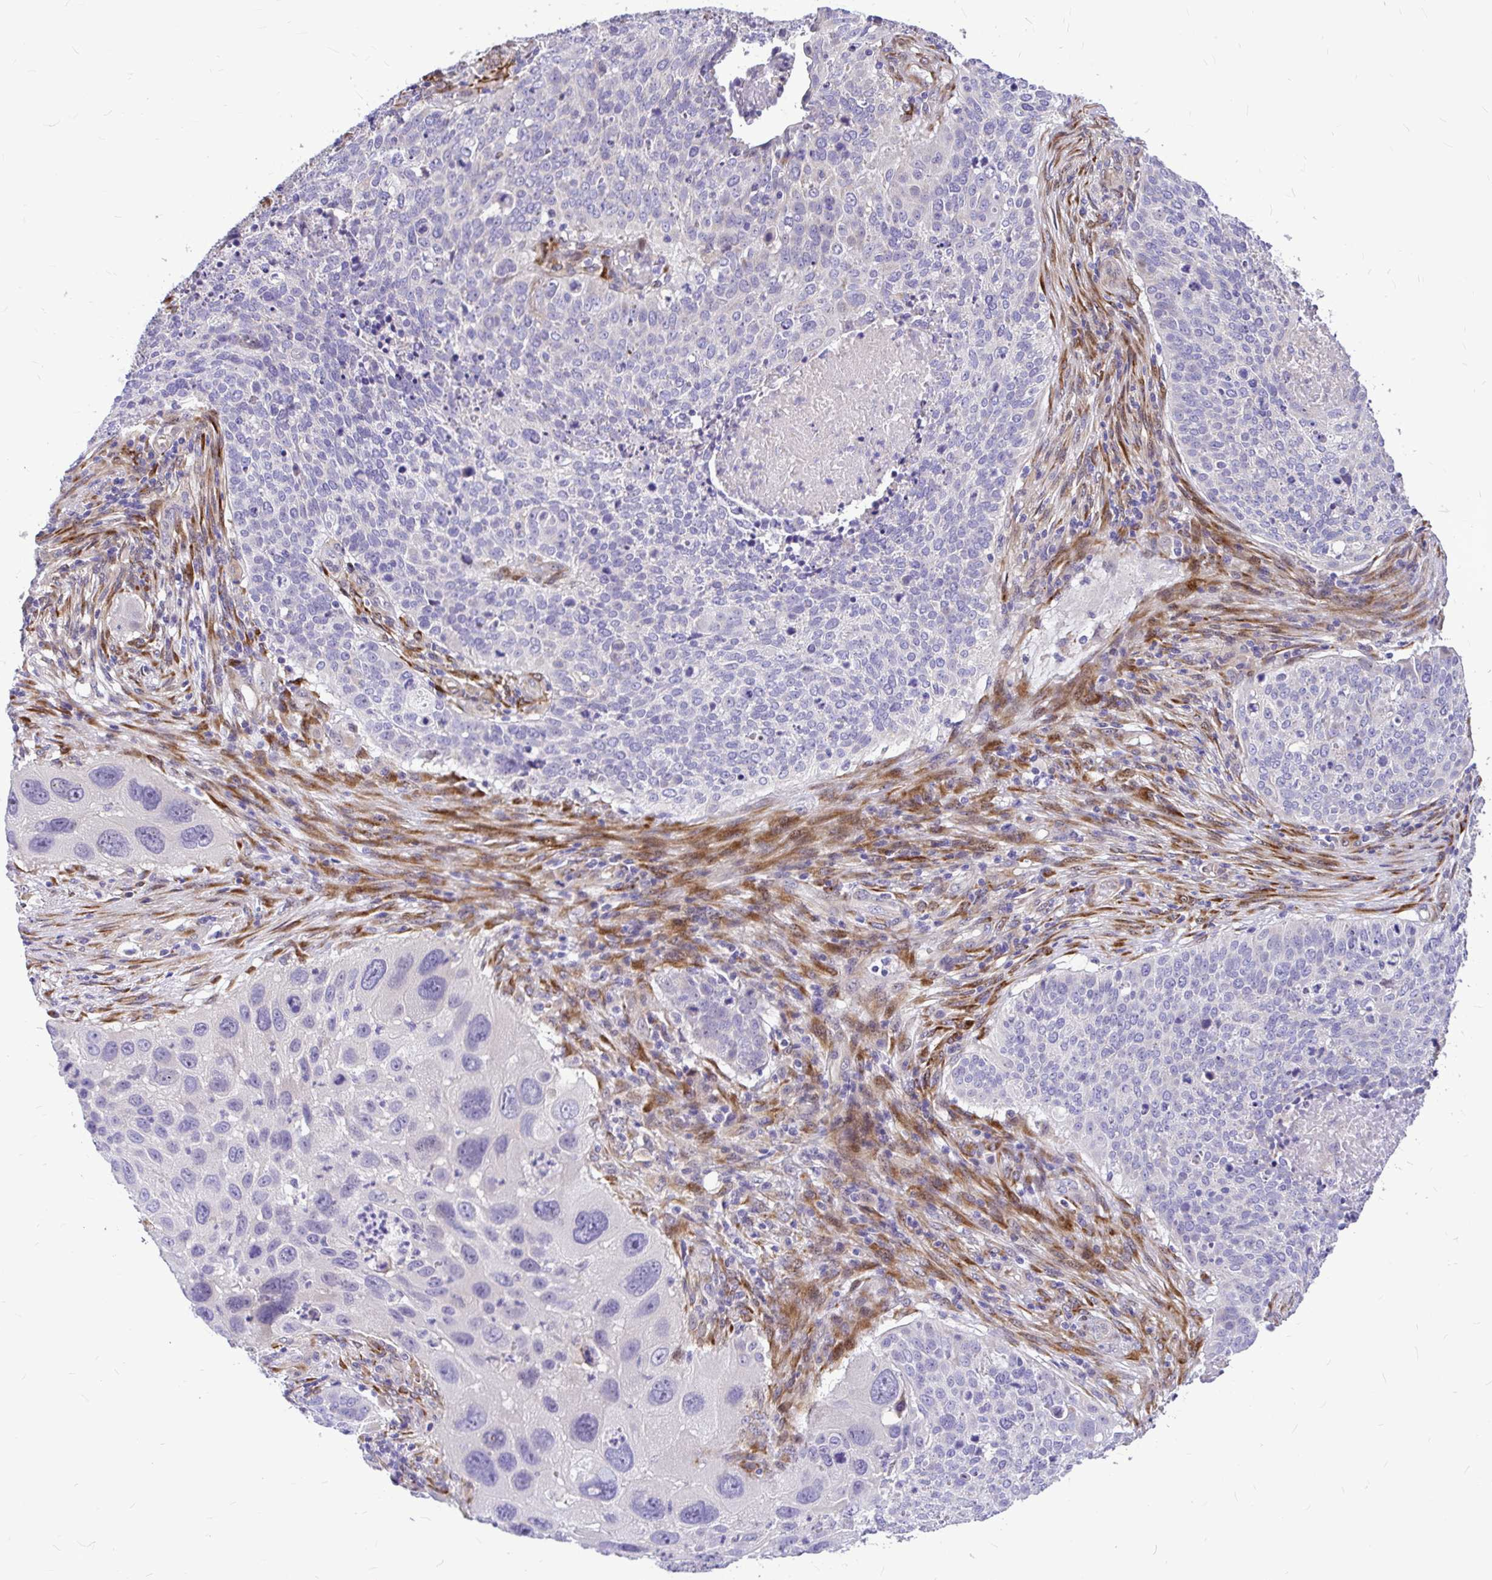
{"staining": {"intensity": "negative", "quantity": "none", "location": "none"}, "tissue": "lung cancer", "cell_type": "Tumor cells", "image_type": "cancer", "snomed": [{"axis": "morphology", "description": "Squamous cell carcinoma, NOS"}, {"axis": "topography", "description": "Lung"}], "caption": "Tumor cells show no significant staining in lung squamous cell carcinoma. (DAB immunohistochemistry (IHC) with hematoxylin counter stain).", "gene": "GABBR2", "patient": {"sex": "male", "age": 63}}